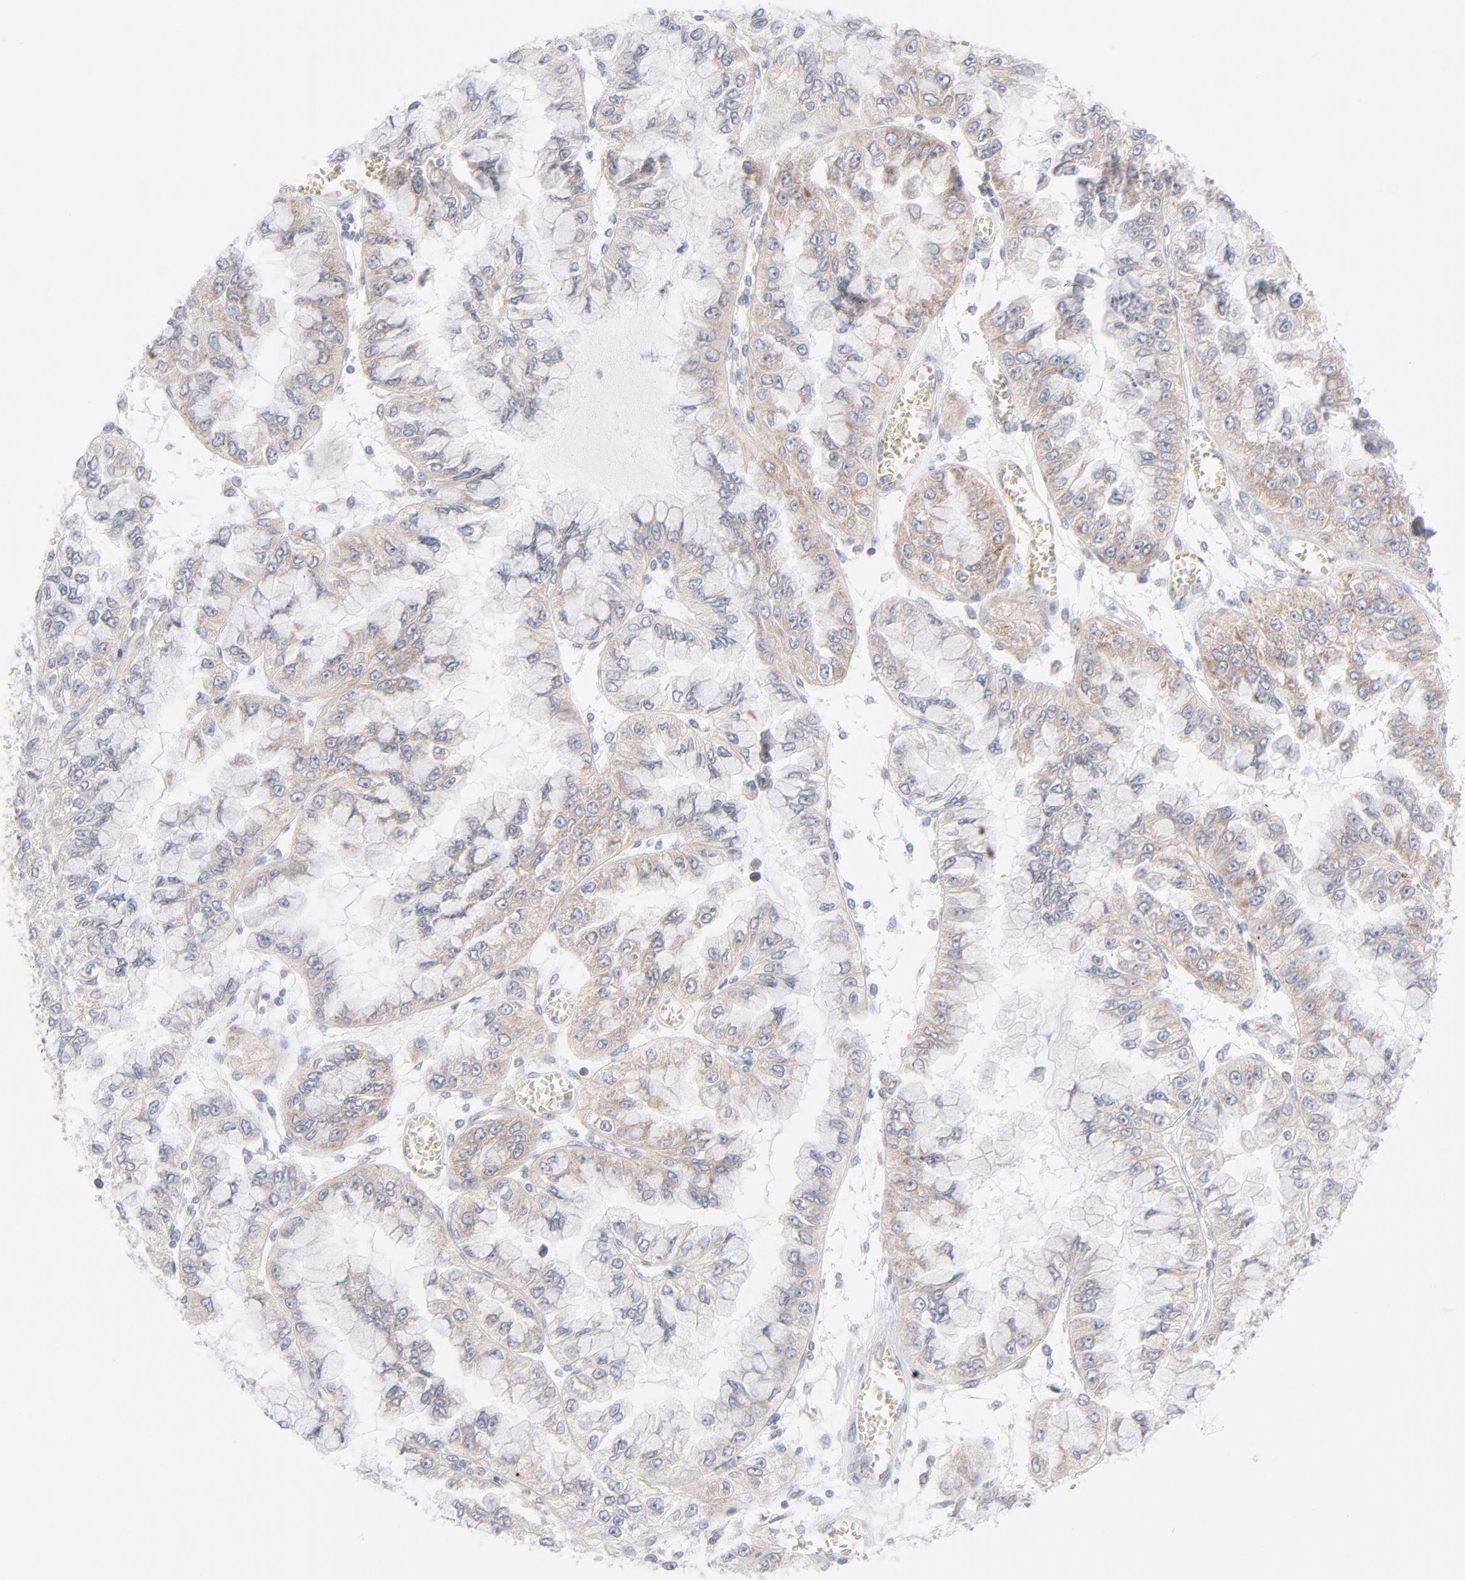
{"staining": {"intensity": "weak", "quantity": ">75%", "location": "cytoplasmic/membranous"}, "tissue": "liver cancer", "cell_type": "Tumor cells", "image_type": "cancer", "snomed": [{"axis": "morphology", "description": "Cholangiocarcinoma"}, {"axis": "topography", "description": "Liver"}], "caption": "Liver cholangiocarcinoma stained with a brown dye exhibits weak cytoplasmic/membranous positive positivity in about >75% of tumor cells.", "gene": "KDSR", "patient": {"sex": "female", "age": 79}}